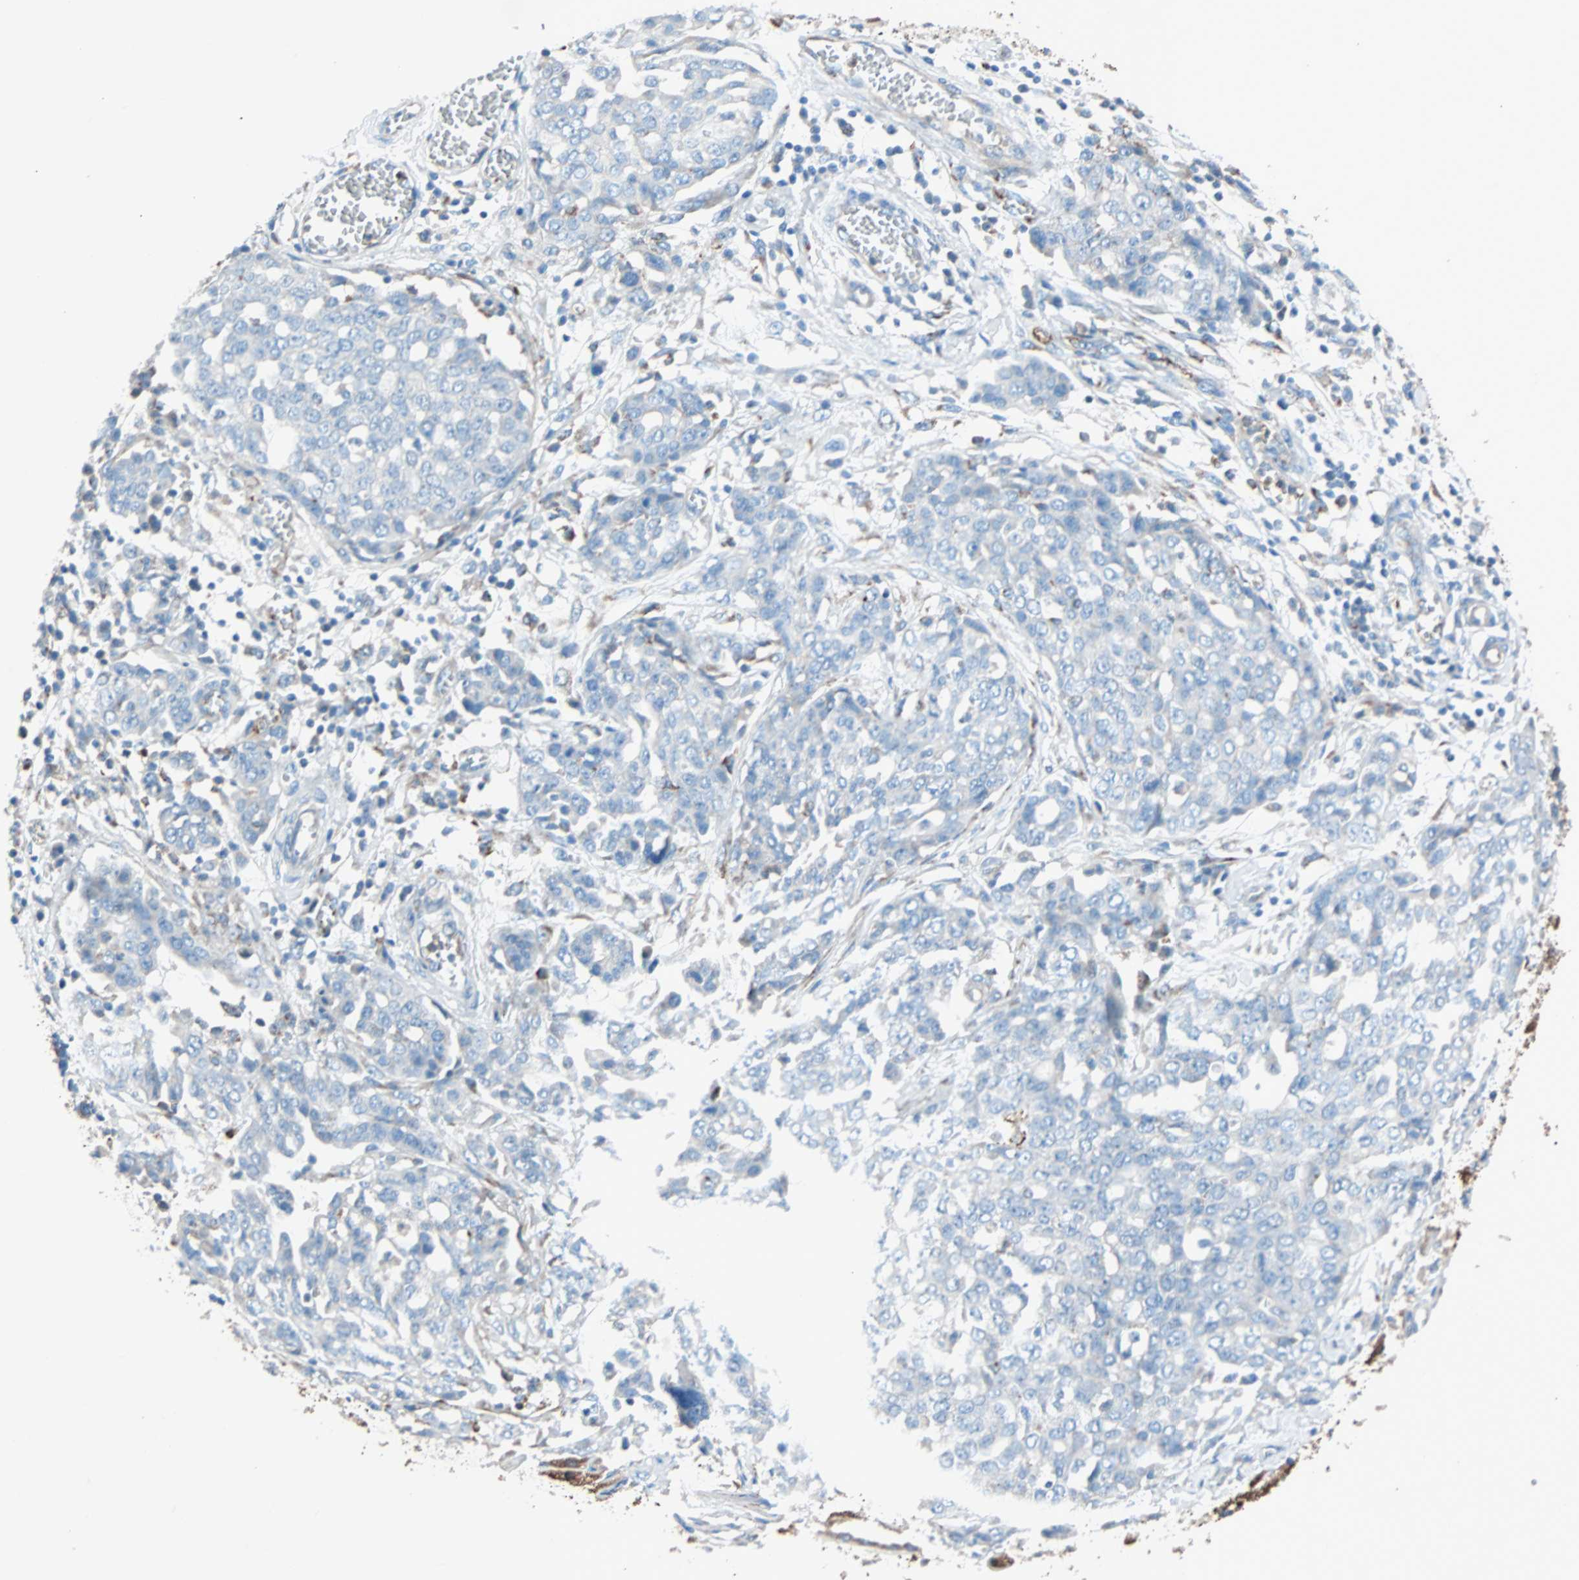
{"staining": {"intensity": "weak", "quantity": ">75%", "location": "cytoplasmic/membranous"}, "tissue": "ovarian cancer", "cell_type": "Tumor cells", "image_type": "cancer", "snomed": [{"axis": "morphology", "description": "Cystadenocarcinoma, serous, NOS"}, {"axis": "topography", "description": "Soft tissue"}, {"axis": "topography", "description": "Ovary"}], "caption": "Immunohistochemistry image of human ovarian cancer (serous cystadenocarcinoma) stained for a protein (brown), which displays low levels of weak cytoplasmic/membranous positivity in about >75% of tumor cells.", "gene": "LY6G6F", "patient": {"sex": "female", "age": 57}}